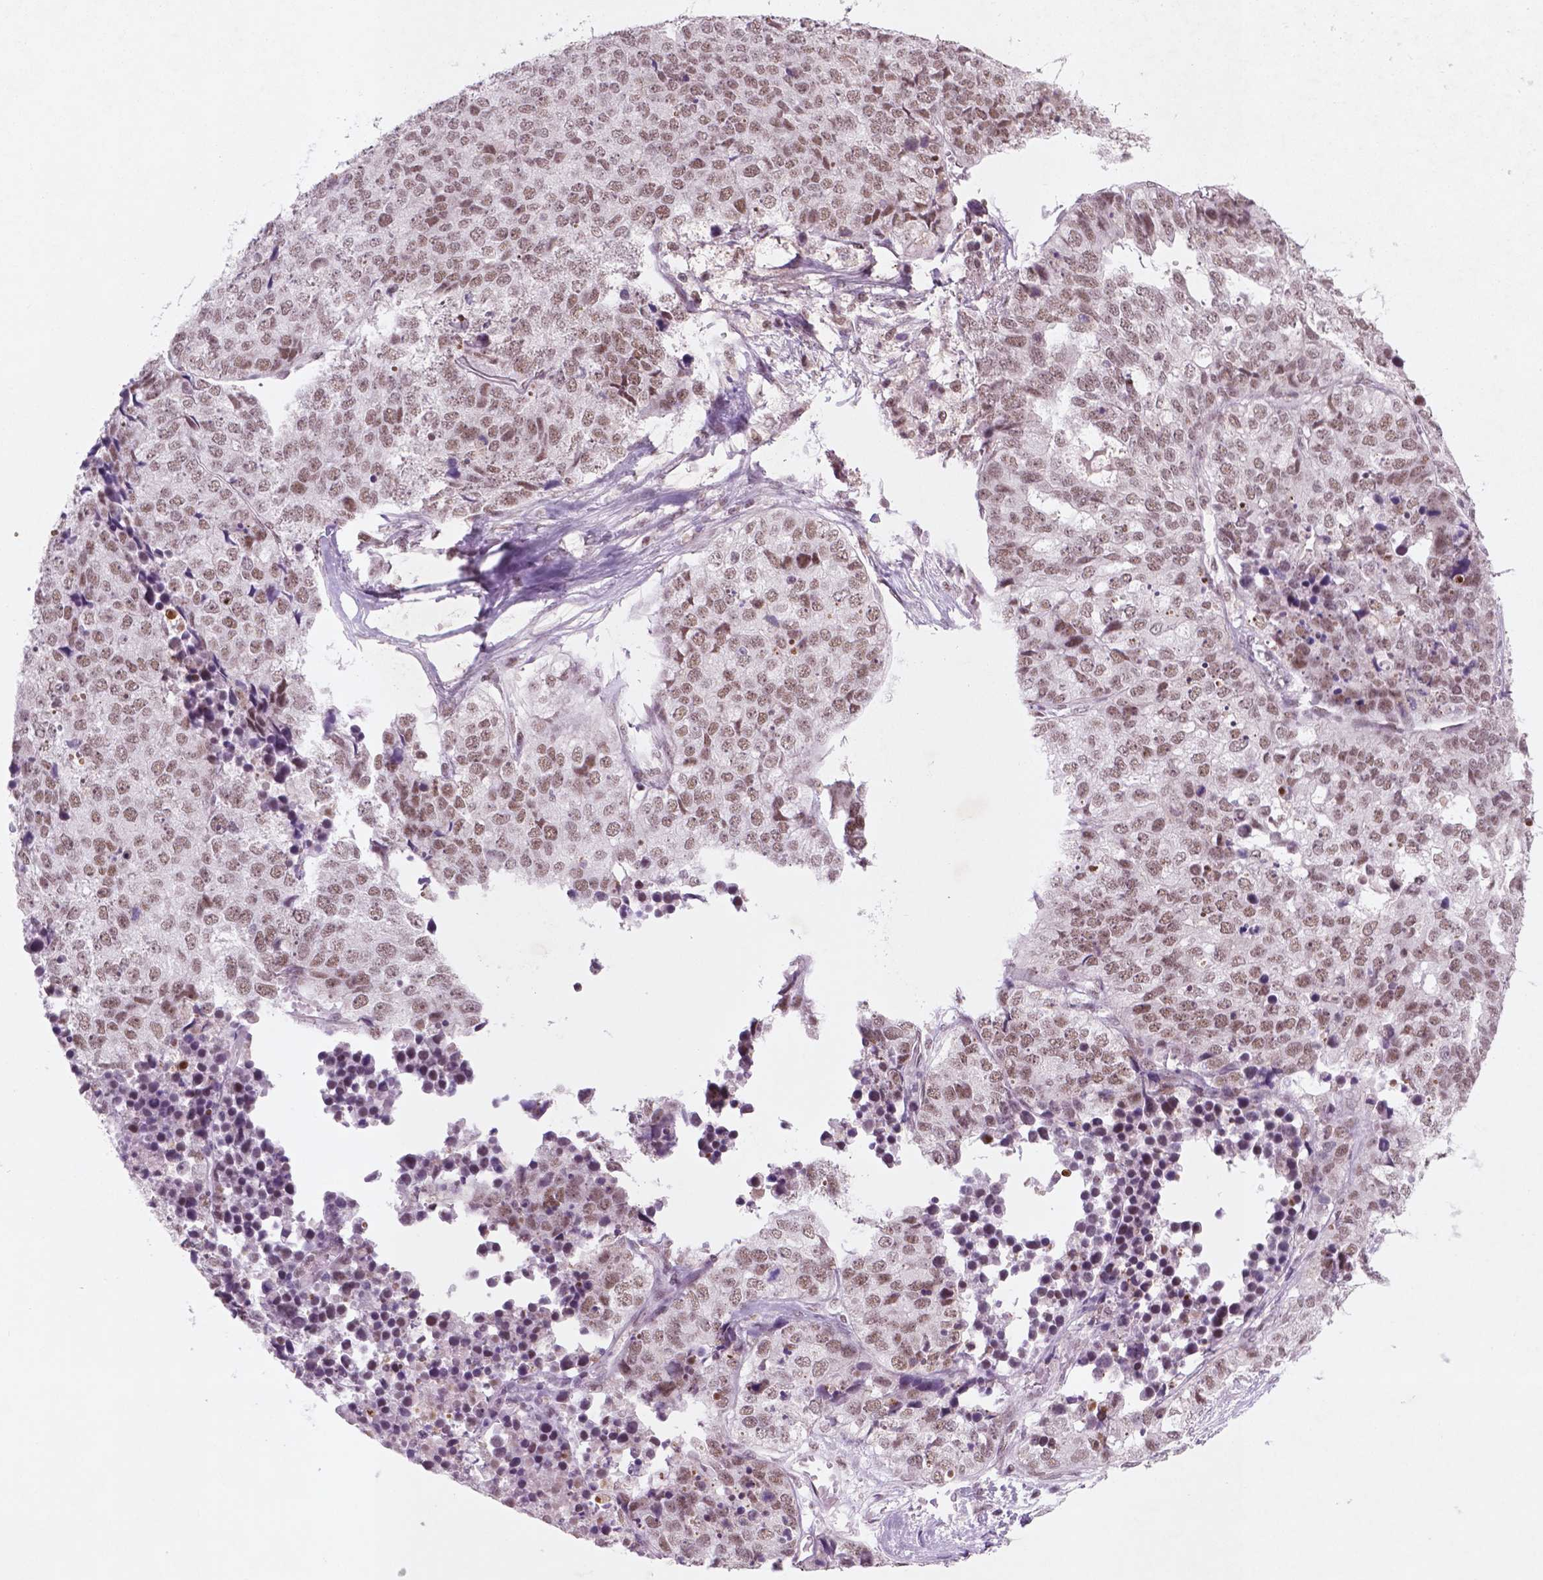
{"staining": {"intensity": "weak", "quantity": ">75%", "location": "nuclear"}, "tissue": "stomach cancer", "cell_type": "Tumor cells", "image_type": "cancer", "snomed": [{"axis": "morphology", "description": "Adenocarcinoma, NOS"}, {"axis": "topography", "description": "Stomach"}], "caption": "Immunohistochemistry staining of stomach cancer, which demonstrates low levels of weak nuclear staining in about >75% of tumor cells indicating weak nuclear protein expression. The staining was performed using DAB (brown) for protein detection and nuclei were counterstained in hematoxylin (blue).", "gene": "CTR9", "patient": {"sex": "male", "age": 69}}